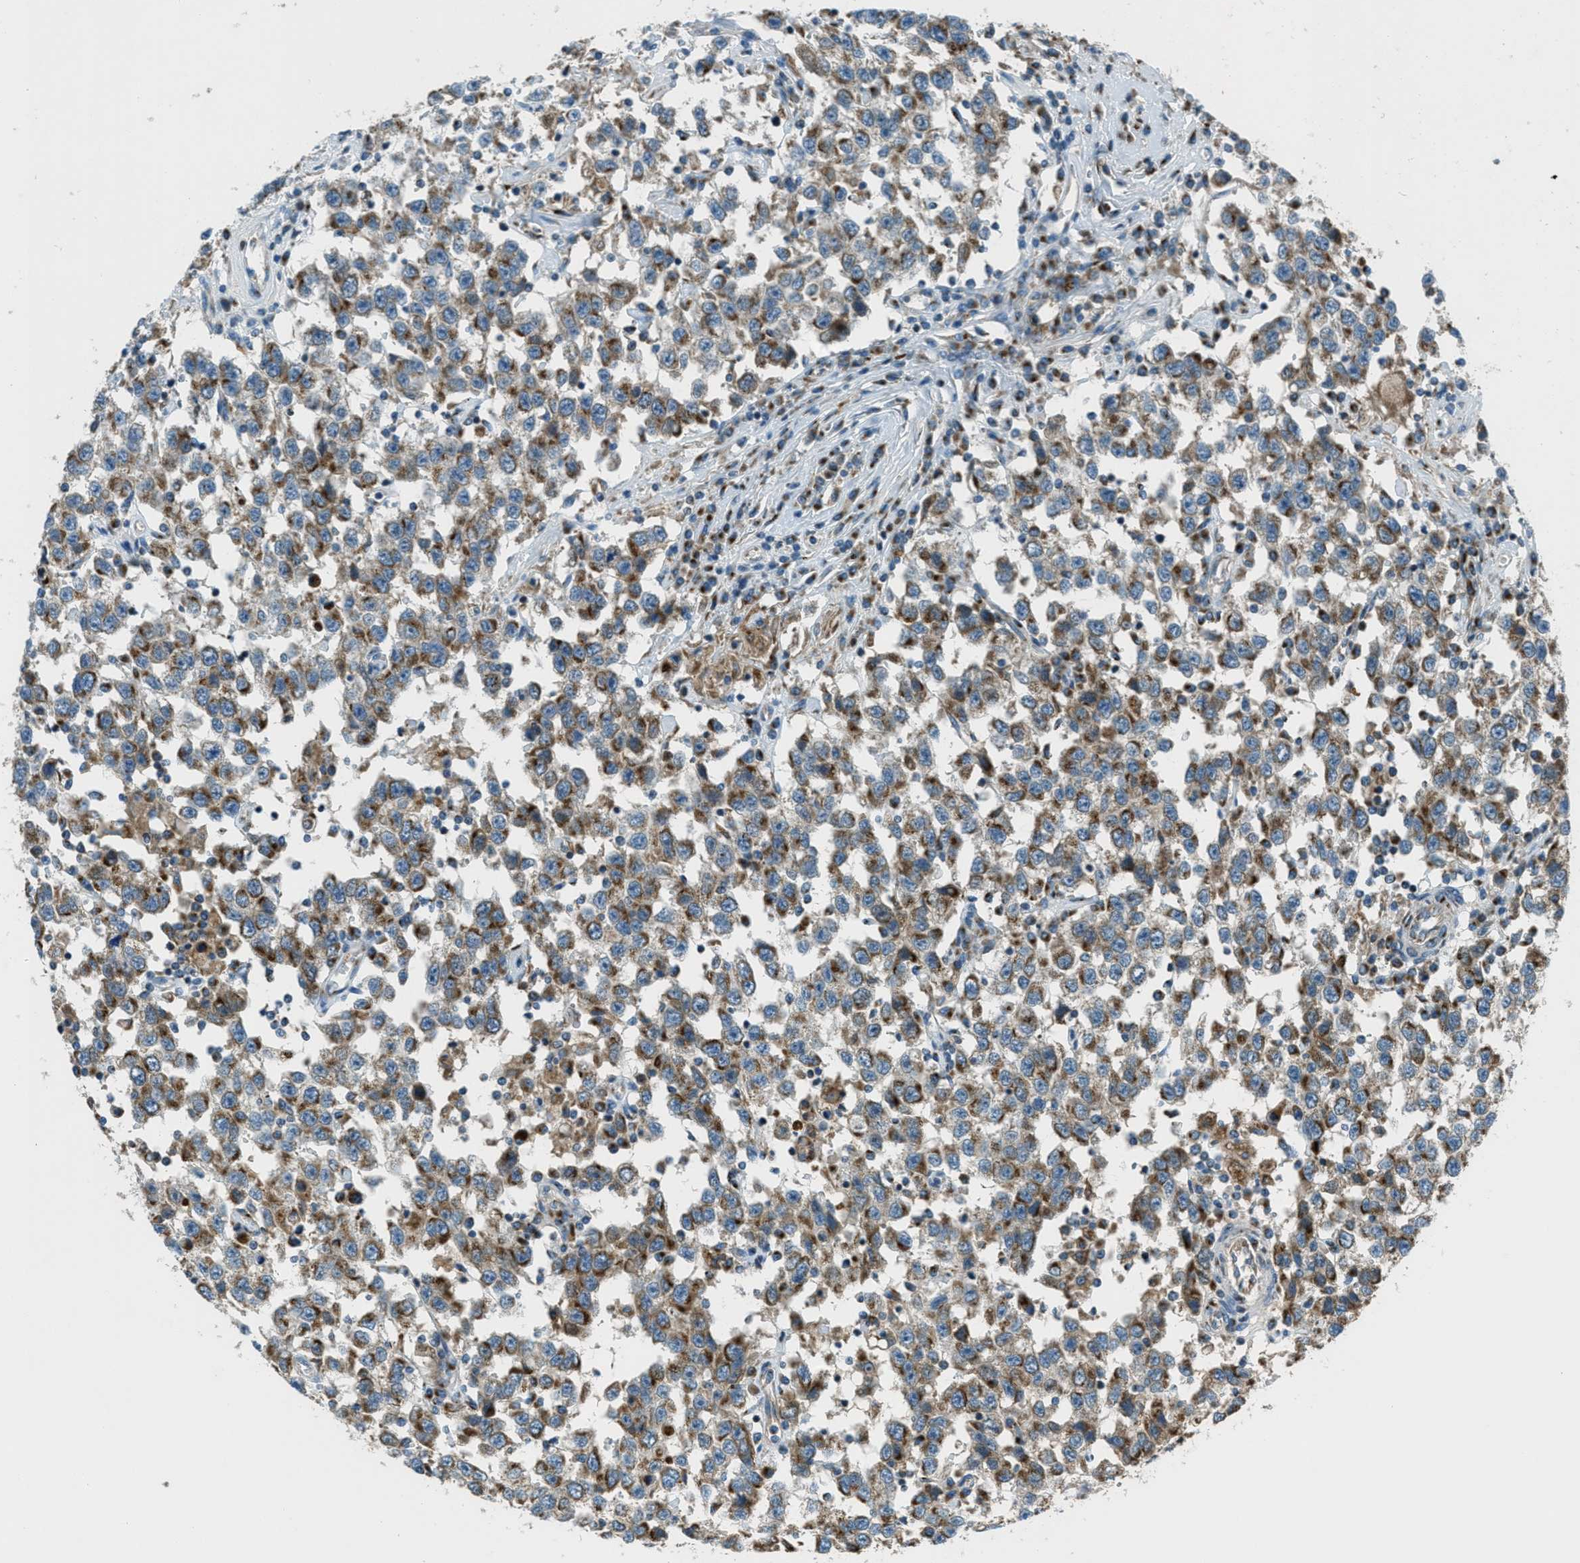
{"staining": {"intensity": "moderate", "quantity": ">75%", "location": "cytoplasmic/membranous"}, "tissue": "testis cancer", "cell_type": "Tumor cells", "image_type": "cancer", "snomed": [{"axis": "morphology", "description": "Seminoma, NOS"}, {"axis": "topography", "description": "Testis"}], "caption": "Brown immunohistochemical staining in human testis cancer (seminoma) reveals moderate cytoplasmic/membranous staining in approximately >75% of tumor cells.", "gene": "BCKDK", "patient": {"sex": "male", "age": 41}}